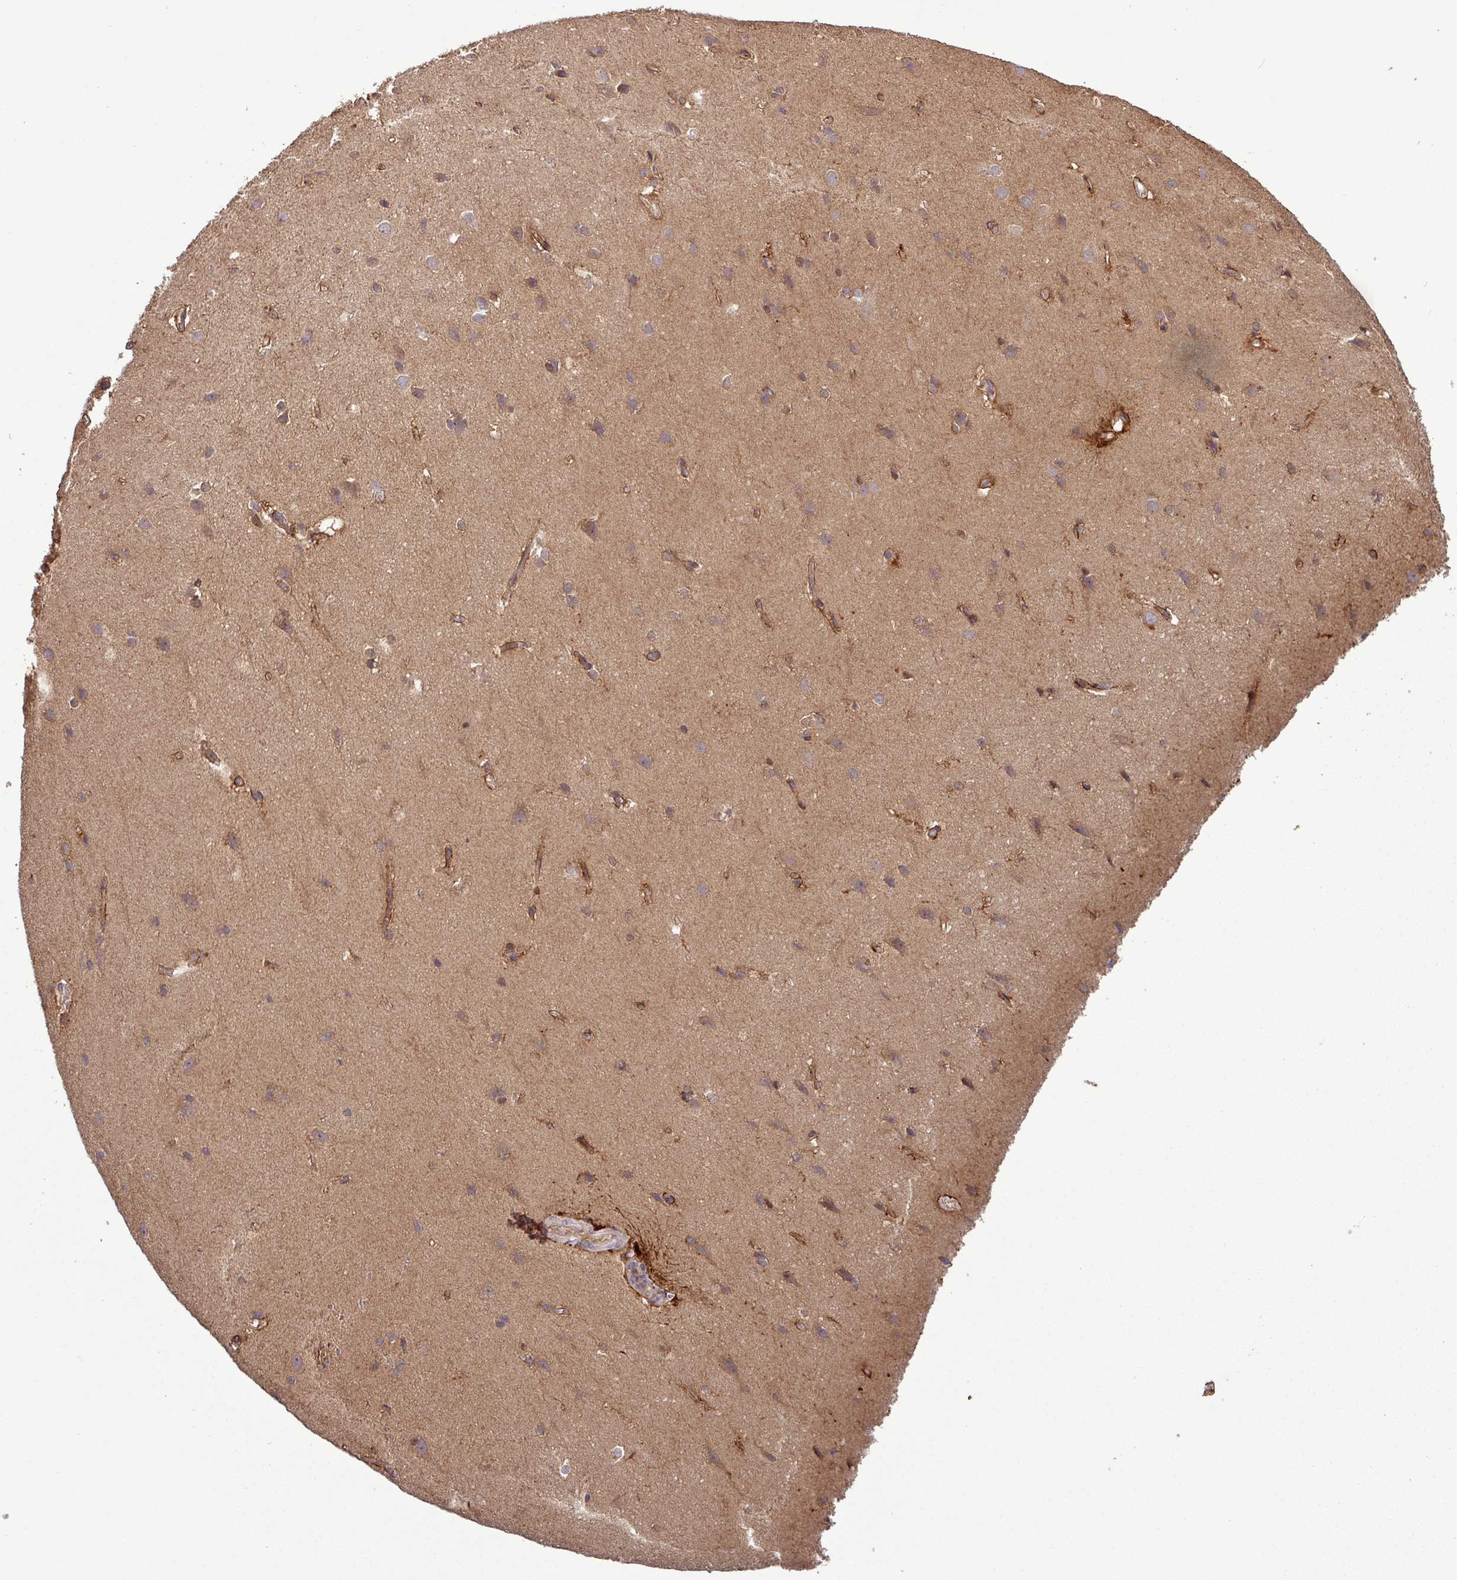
{"staining": {"intensity": "strong", "quantity": ">75%", "location": "cytoplasmic/membranous"}, "tissue": "cerebral cortex", "cell_type": "Endothelial cells", "image_type": "normal", "snomed": [{"axis": "morphology", "description": "Normal tissue, NOS"}, {"axis": "topography", "description": "Cerebral cortex"}], "caption": "Brown immunohistochemical staining in normal cerebral cortex shows strong cytoplasmic/membranous positivity in about >75% of endothelial cells. Nuclei are stained in blue.", "gene": "SIRPB2", "patient": {"sex": "male", "age": 37}}